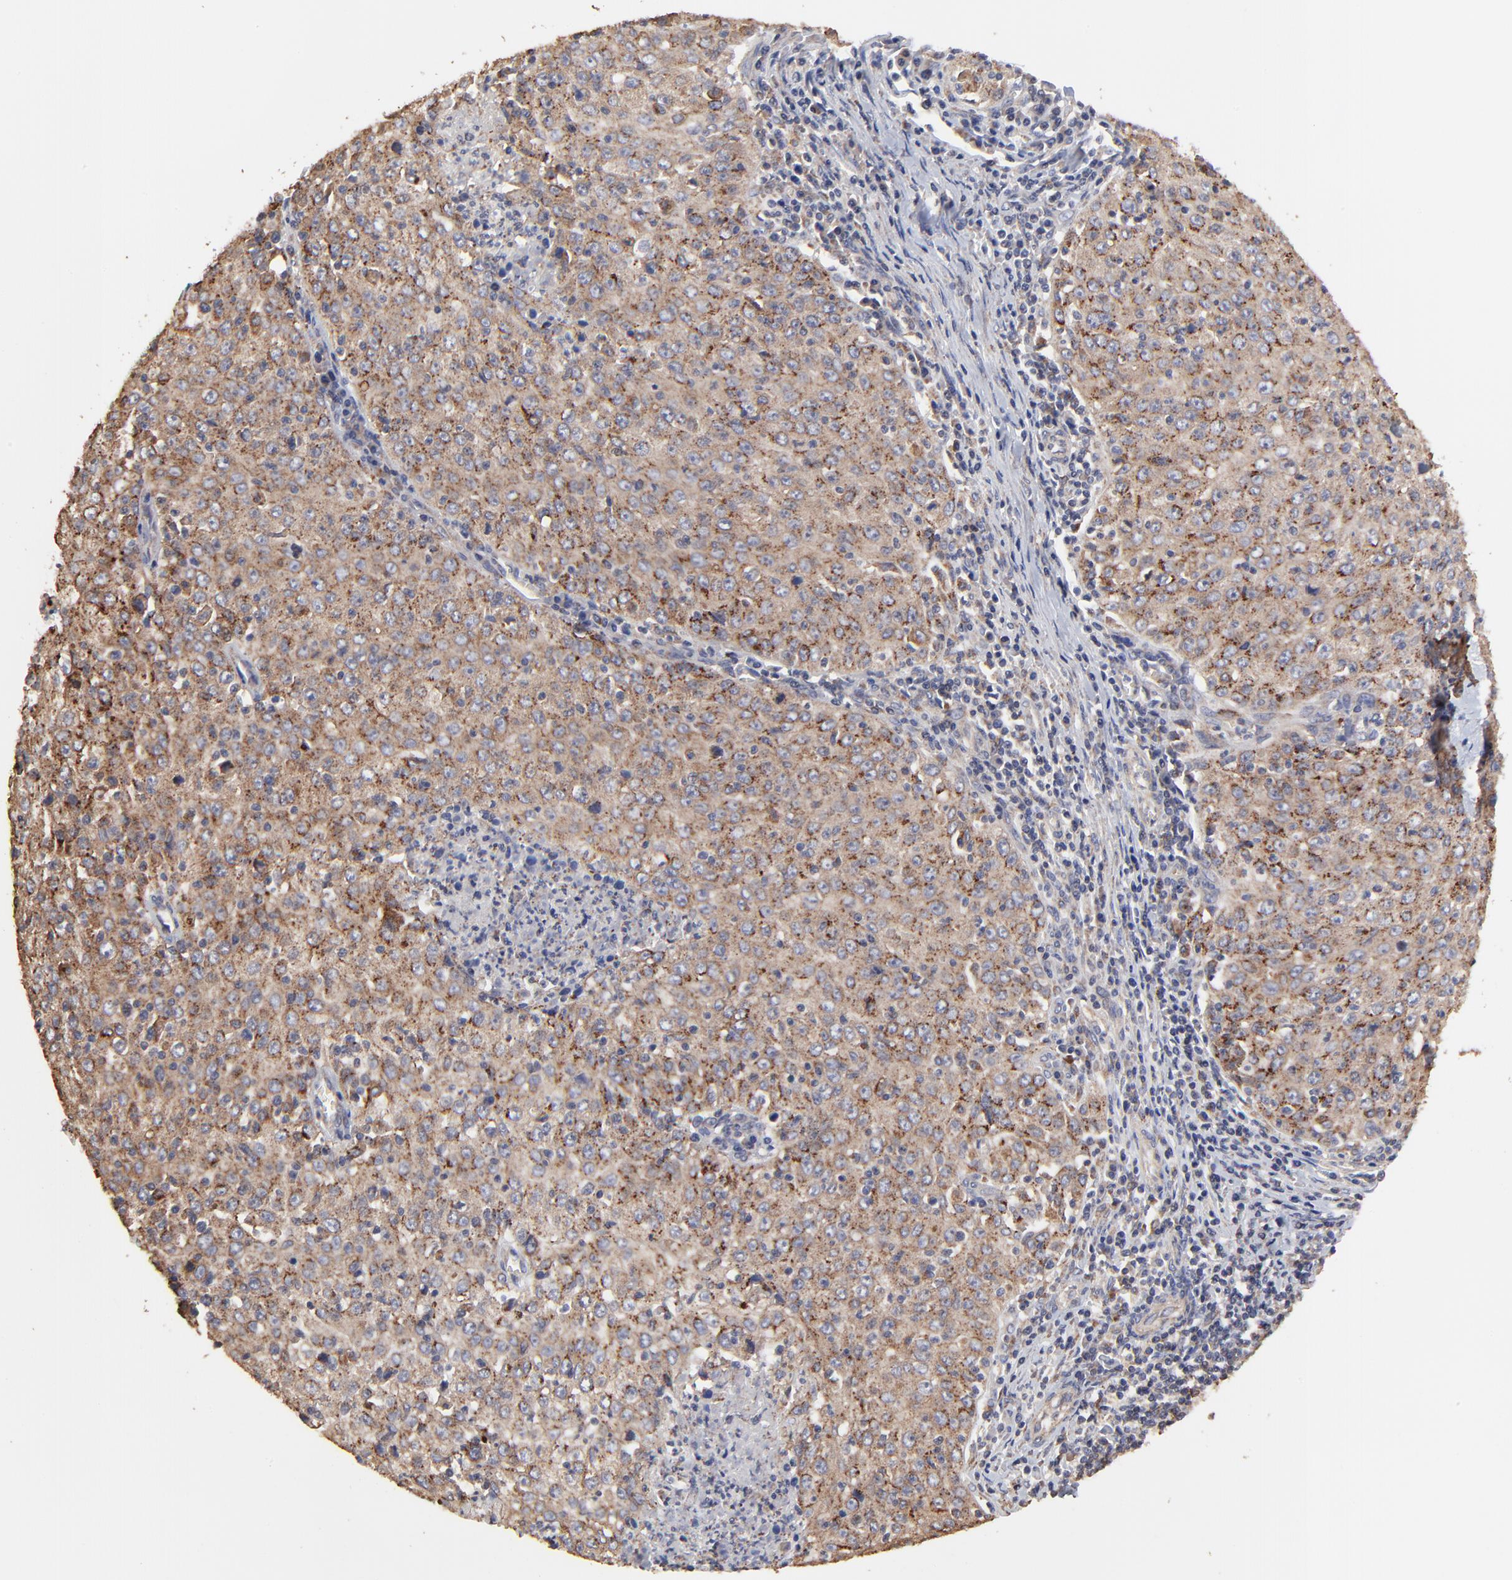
{"staining": {"intensity": "moderate", "quantity": ">75%", "location": "cytoplasmic/membranous"}, "tissue": "cervical cancer", "cell_type": "Tumor cells", "image_type": "cancer", "snomed": [{"axis": "morphology", "description": "Squamous cell carcinoma, NOS"}, {"axis": "topography", "description": "Cervix"}], "caption": "The immunohistochemical stain highlights moderate cytoplasmic/membranous expression in tumor cells of cervical cancer (squamous cell carcinoma) tissue.", "gene": "ELP2", "patient": {"sex": "female", "age": 27}}